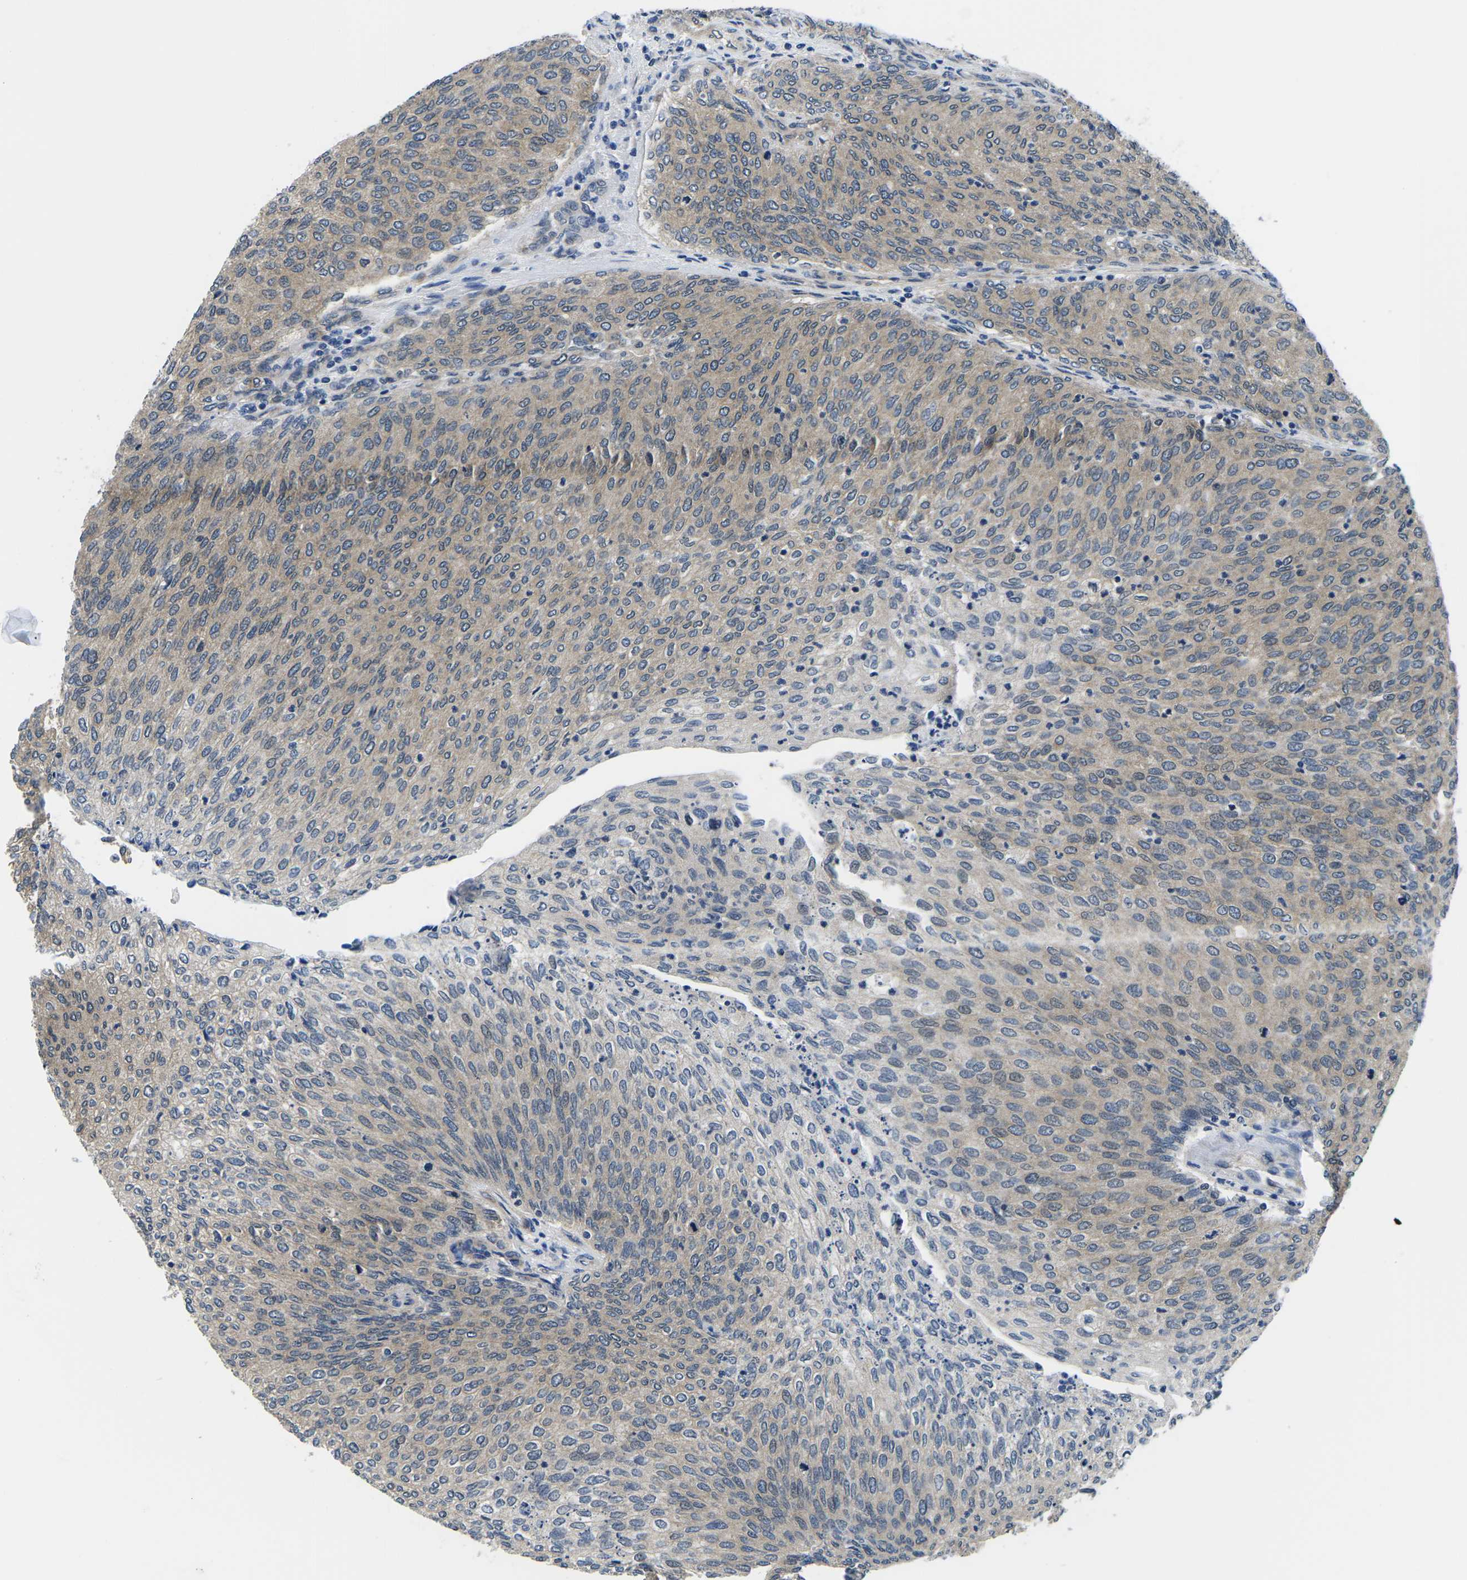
{"staining": {"intensity": "moderate", "quantity": ">75%", "location": "cytoplasmic/membranous"}, "tissue": "urothelial cancer", "cell_type": "Tumor cells", "image_type": "cancer", "snomed": [{"axis": "morphology", "description": "Urothelial carcinoma, Low grade"}, {"axis": "topography", "description": "Urinary bladder"}], "caption": "The immunohistochemical stain labels moderate cytoplasmic/membranous positivity in tumor cells of low-grade urothelial carcinoma tissue.", "gene": "GSK3B", "patient": {"sex": "female", "age": 79}}